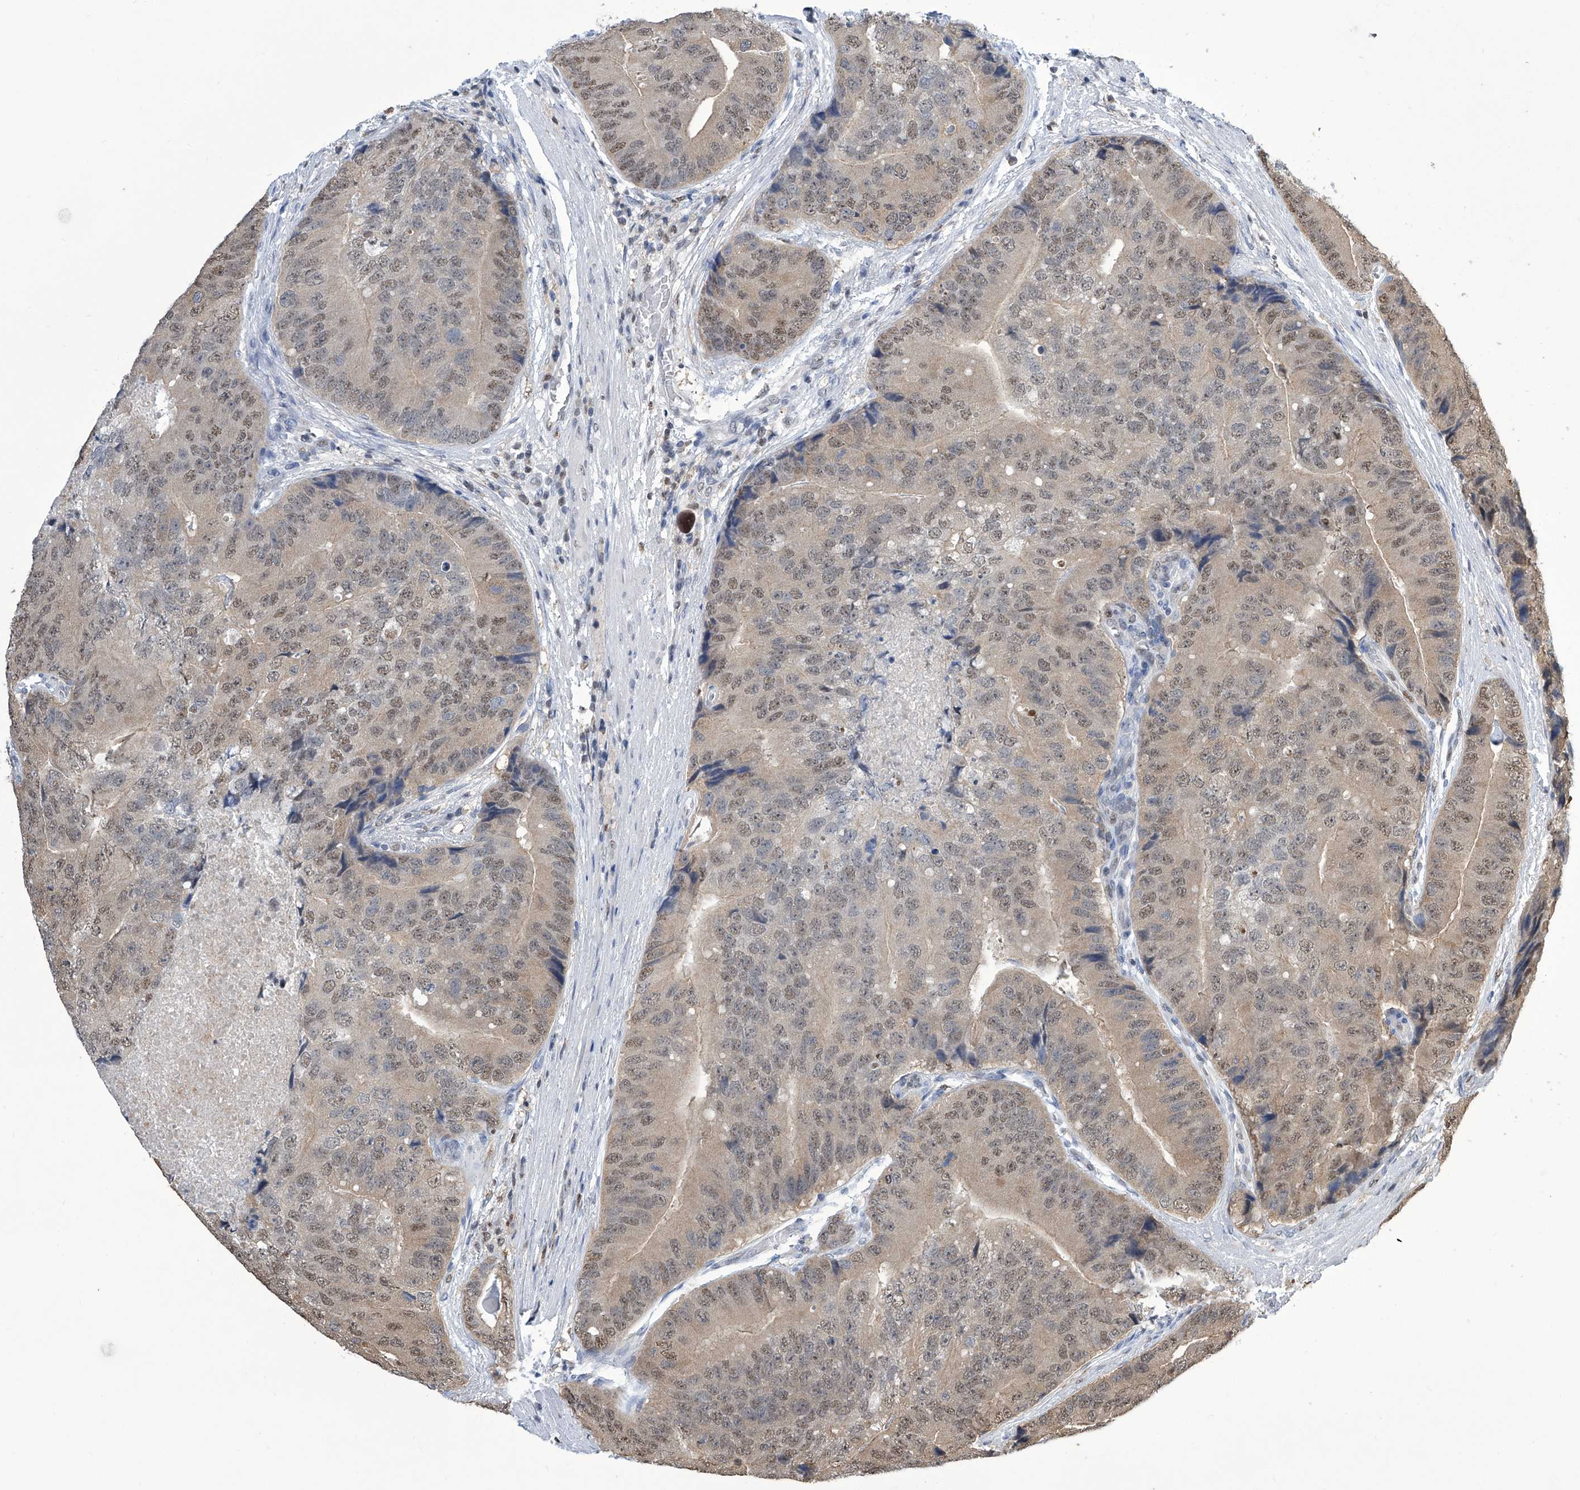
{"staining": {"intensity": "weak", "quantity": ">75%", "location": "nuclear"}, "tissue": "prostate cancer", "cell_type": "Tumor cells", "image_type": "cancer", "snomed": [{"axis": "morphology", "description": "Adenocarcinoma, High grade"}, {"axis": "topography", "description": "Prostate"}], "caption": "Prostate cancer (adenocarcinoma (high-grade)) tissue exhibits weak nuclear expression in about >75% of tumor cells, visualized by immunohistochemistry.", "gene": "SREBF2", "patient": {"sex": "male", "age": 70}}